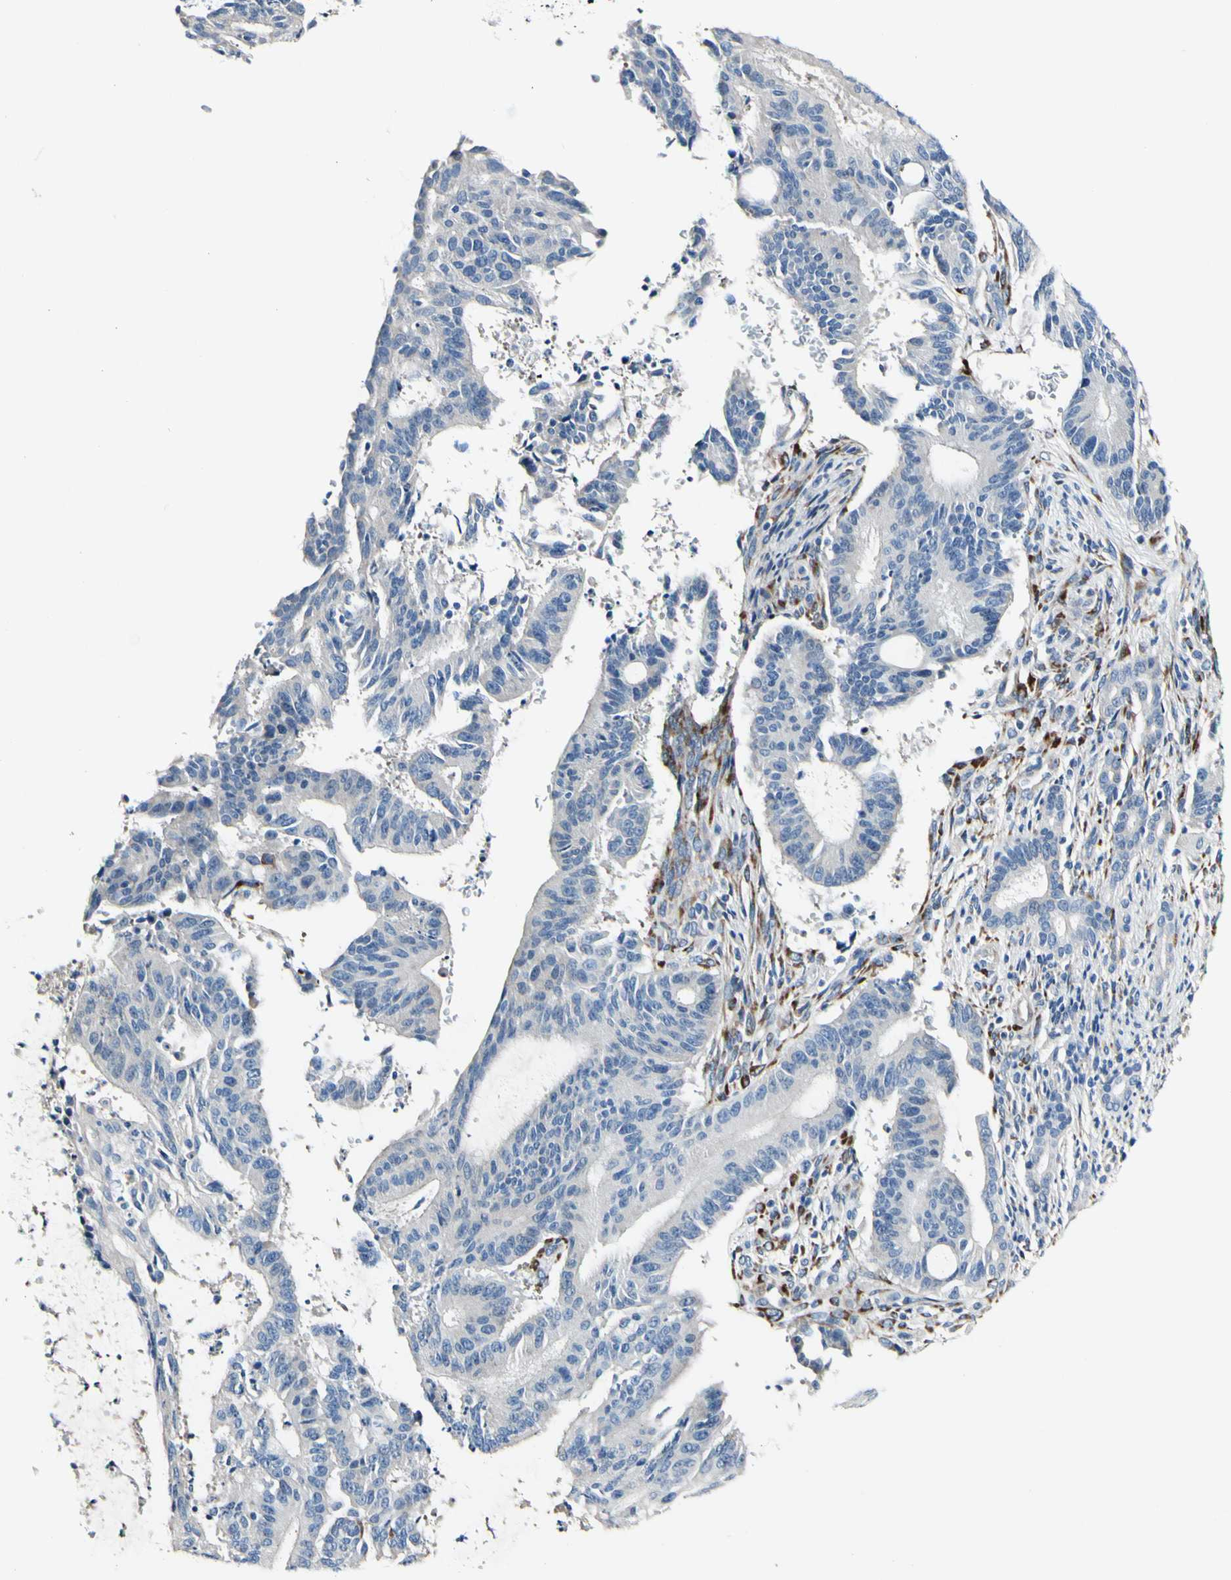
{"staining": {"intensity": "negative", "quantity": "none", "location": "none"}, "tissue": "liver cancer", "cell_type": "Tumor cells", "image_type": "cancer", "snomed": [{"axis": "morphology", "description": "Cholangiocarcinoma"}, {"axis": "topography", "description": "Liver"}], "caption": "DAB (3,3'-diaminobenzidine) immunohistochemical staining of human liver cancer (cholangiocarcinoma) demonstrates no significant positivity in tumor cells.", "gene": "COL6A3", "patient": {"sex": "female", "age": 73}}